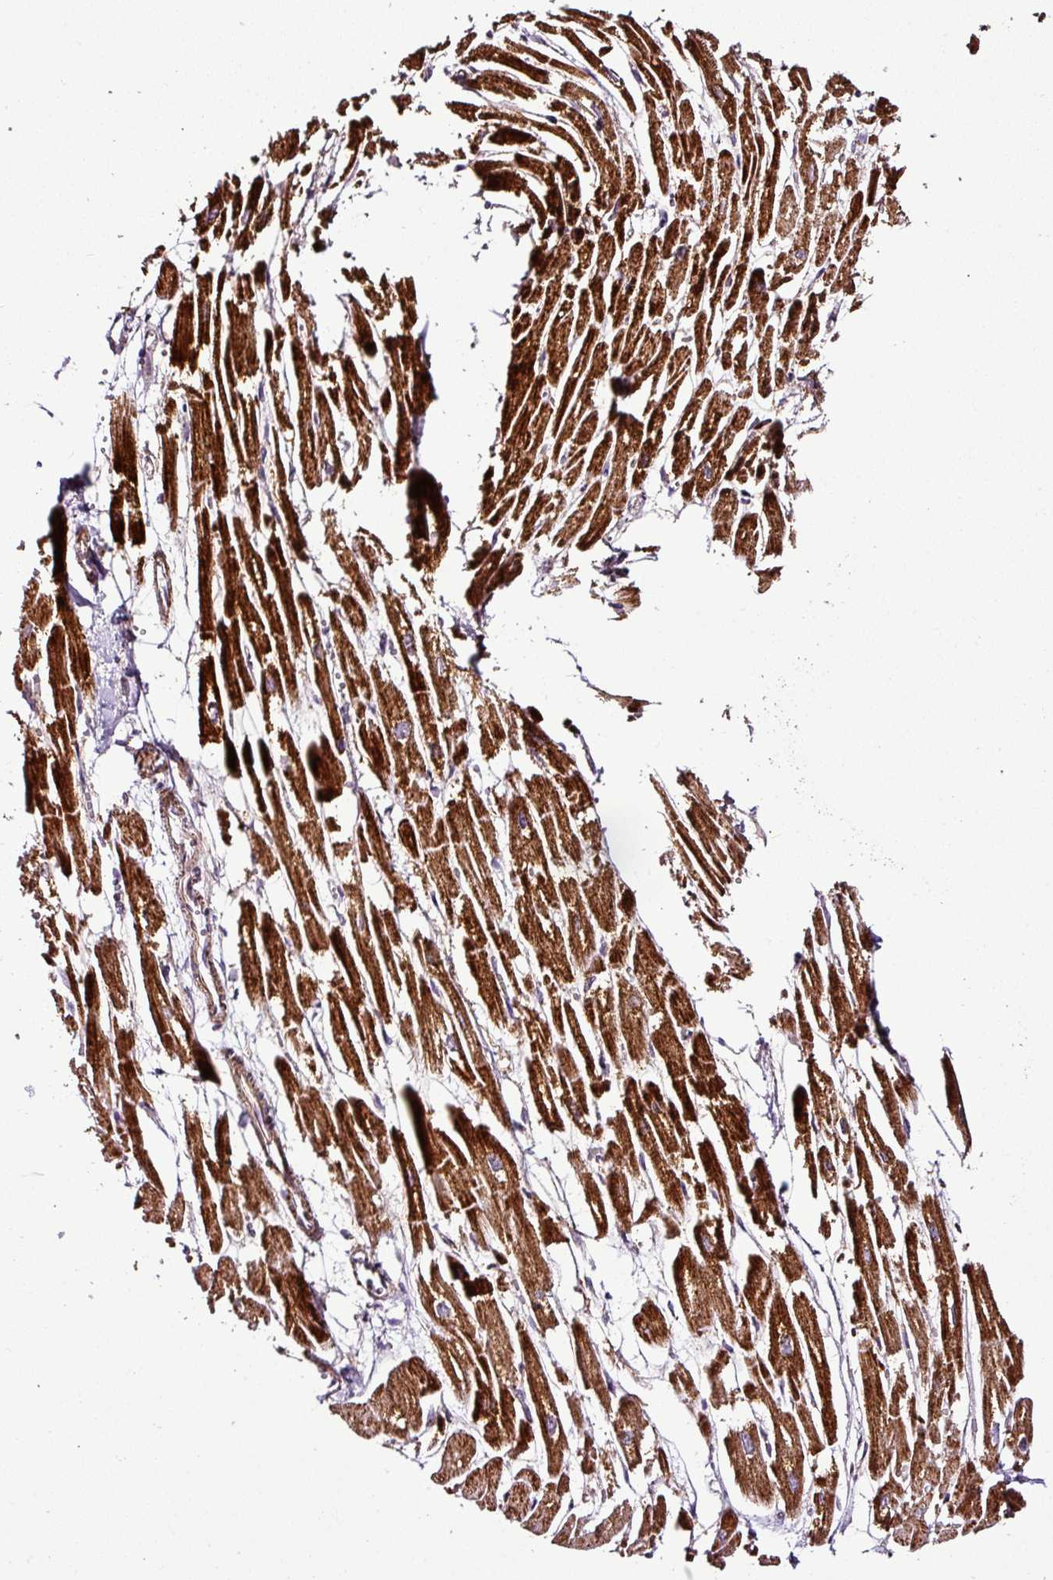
{"staining": {"intensity": "strong", "quantity": ">75%", "location": "cytoplasmic/membranous"}, "tissue": "heart muscle", "cell_type": "Cardiomyocytes", "image_type": "normal", "snomed": [{"axis": "morphology", "description": "Normal tissue, NOS"}, {"axis": "topography", "description": "Heart"}], "caption": "IHC histopathology image of benign heart muscle: human heart muscle stained using IHC displays high levels of strong protein expression localized specifically in the cytoplasmic/membranous of cardiomyocytes, appearing as a cytoplasmic/membranous brown color.", "gene": "DPAGT1", "patient": {"sex": "male", "age": 54}}